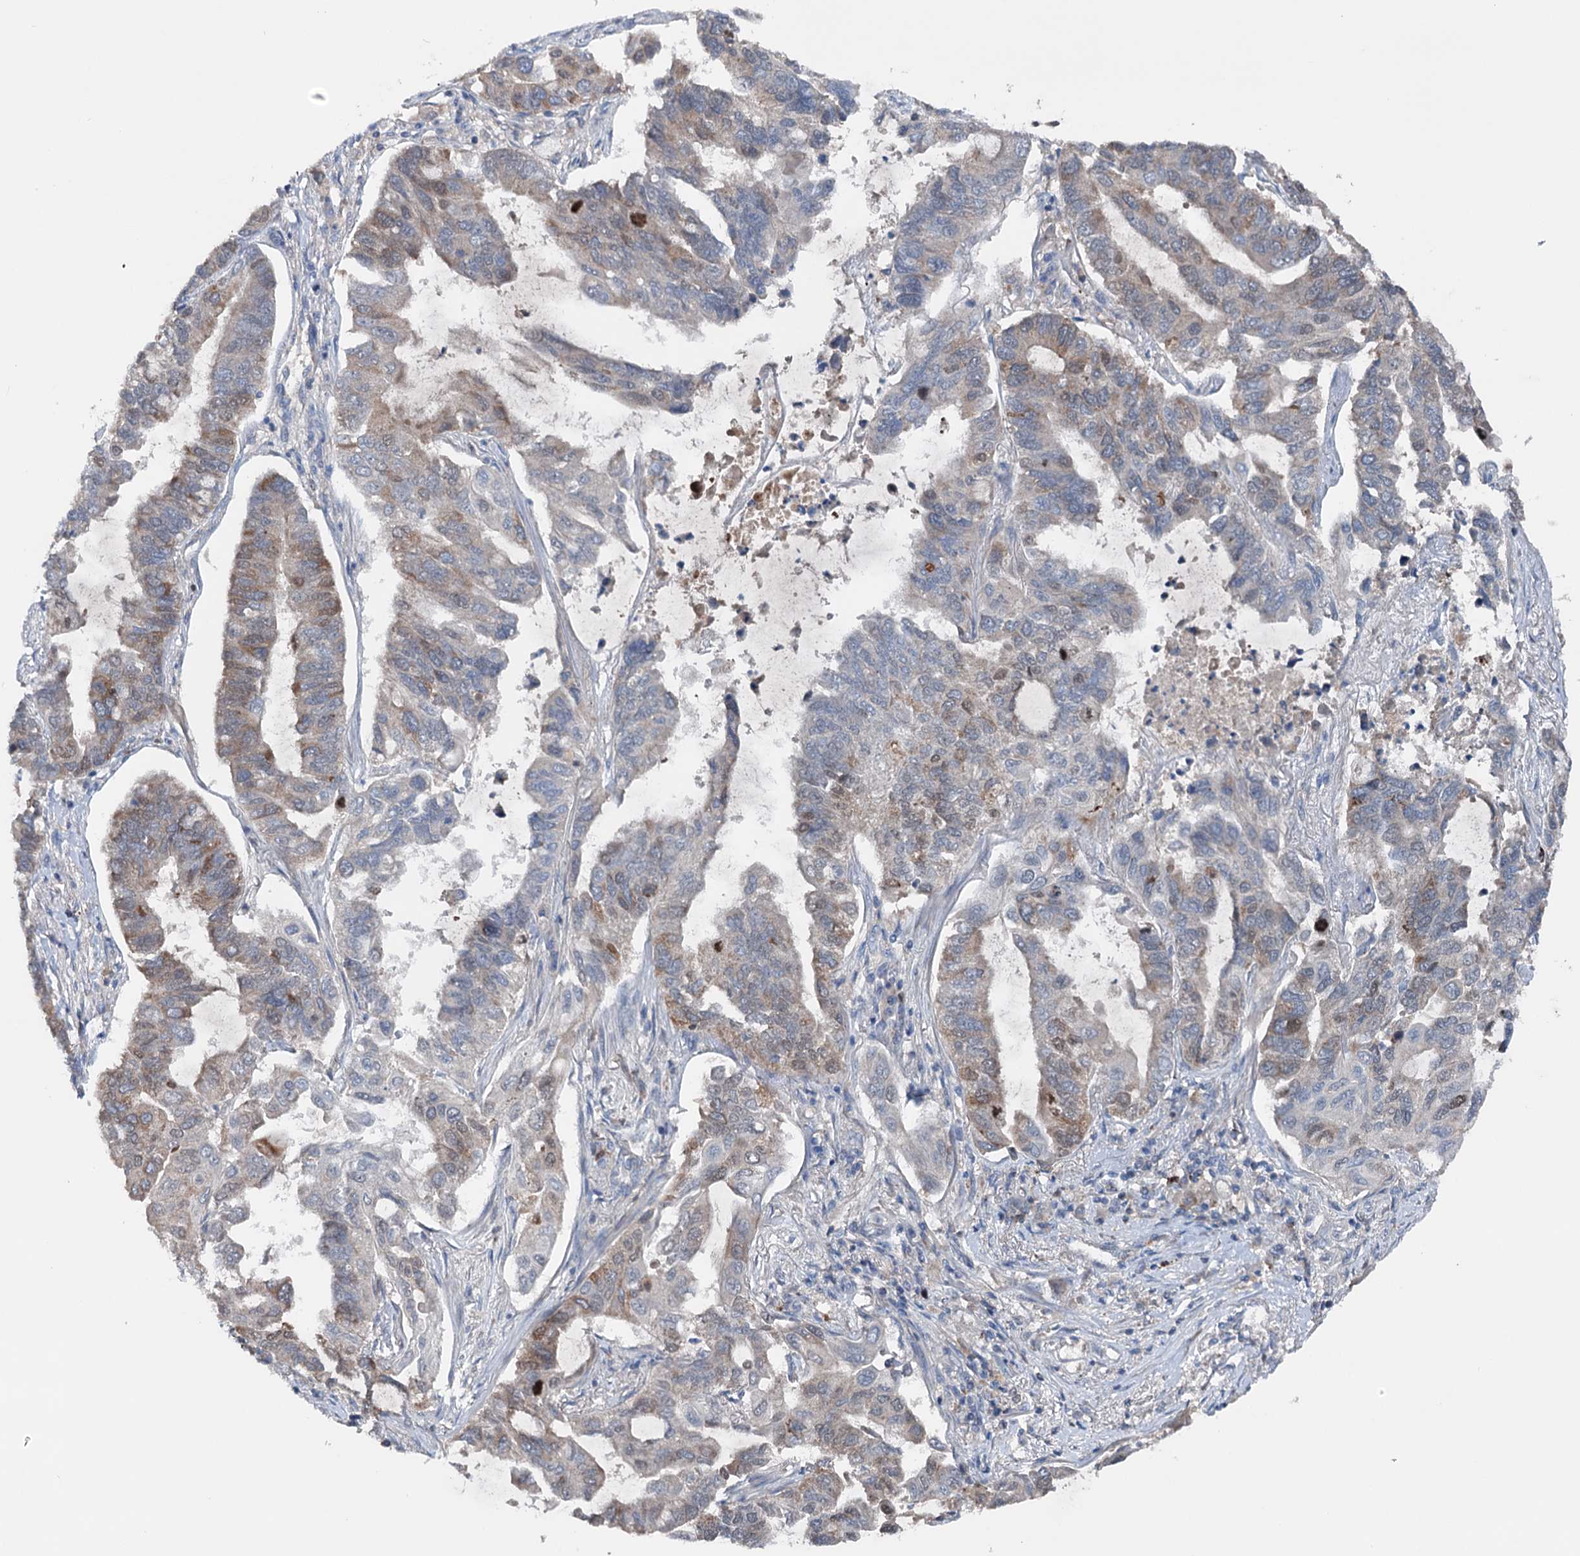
{"staining": {"intensity": "weak", "quantity": "<25%", "location": "cytoplasmic/membranous"}, "tissue": "lung cancer", "cell_type": "Tumor cells", "image_type": "cancer", "snomed": [{"axis": "morphology", "description": "Adenocarcinoma, NOS"}, {"axis": "topography", "description": "Lung"}], "caption": "This is a micrograph of IHC staining of lung cancer (adenocarcinoma), which shows no positivity in tumor cells.", "gene": "NCAPD2", "patient": {"sex": "male", "age": 64}}